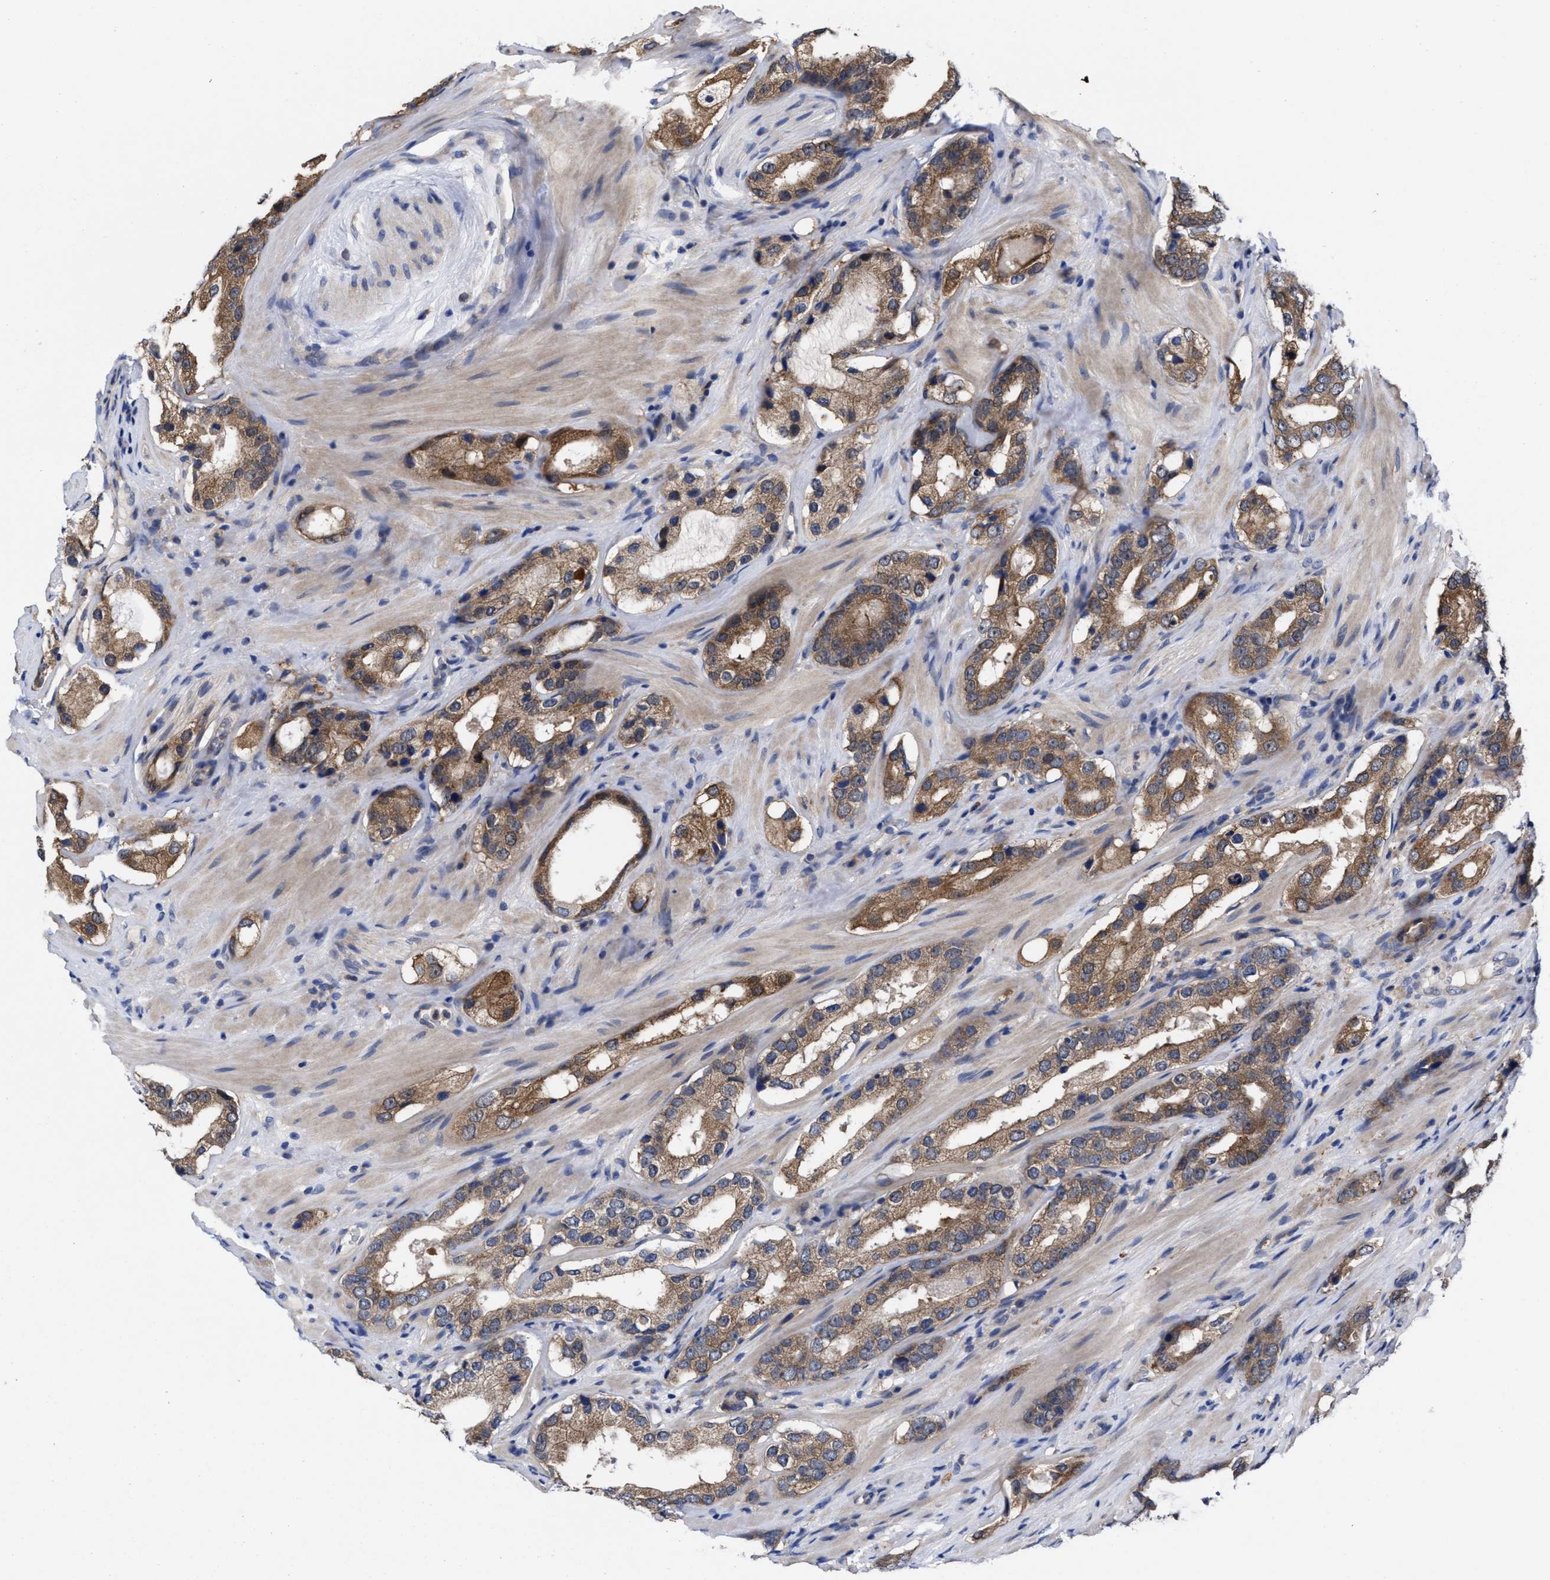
{"staining": {"intensity": "moderate", "quantity": ">75%", "location": "cytoplasmic/membranous"}, "tissue": "prostate cancer", "cell_type": "Tumor cells", "image_type": "cancer", "snomed": [{"axis": "morphology", "description": "Adenocarcinoma, High grade"}, {"axis": "topography", "description": "Prostate"}], "caption": "IHC histopathology image of neoplastic tissue: prostate high-grade adenocarcinoma stained using immunohistochemistry (IHC) exhibits medium levels of moderate protein expression localized specifically in the cytoplasmic/membranous of tumor cells, appearing as a cytoplasmic/membranous brown color.", "gene": "TXNDC17", "patient": {"sex": "male", "age": 63}}